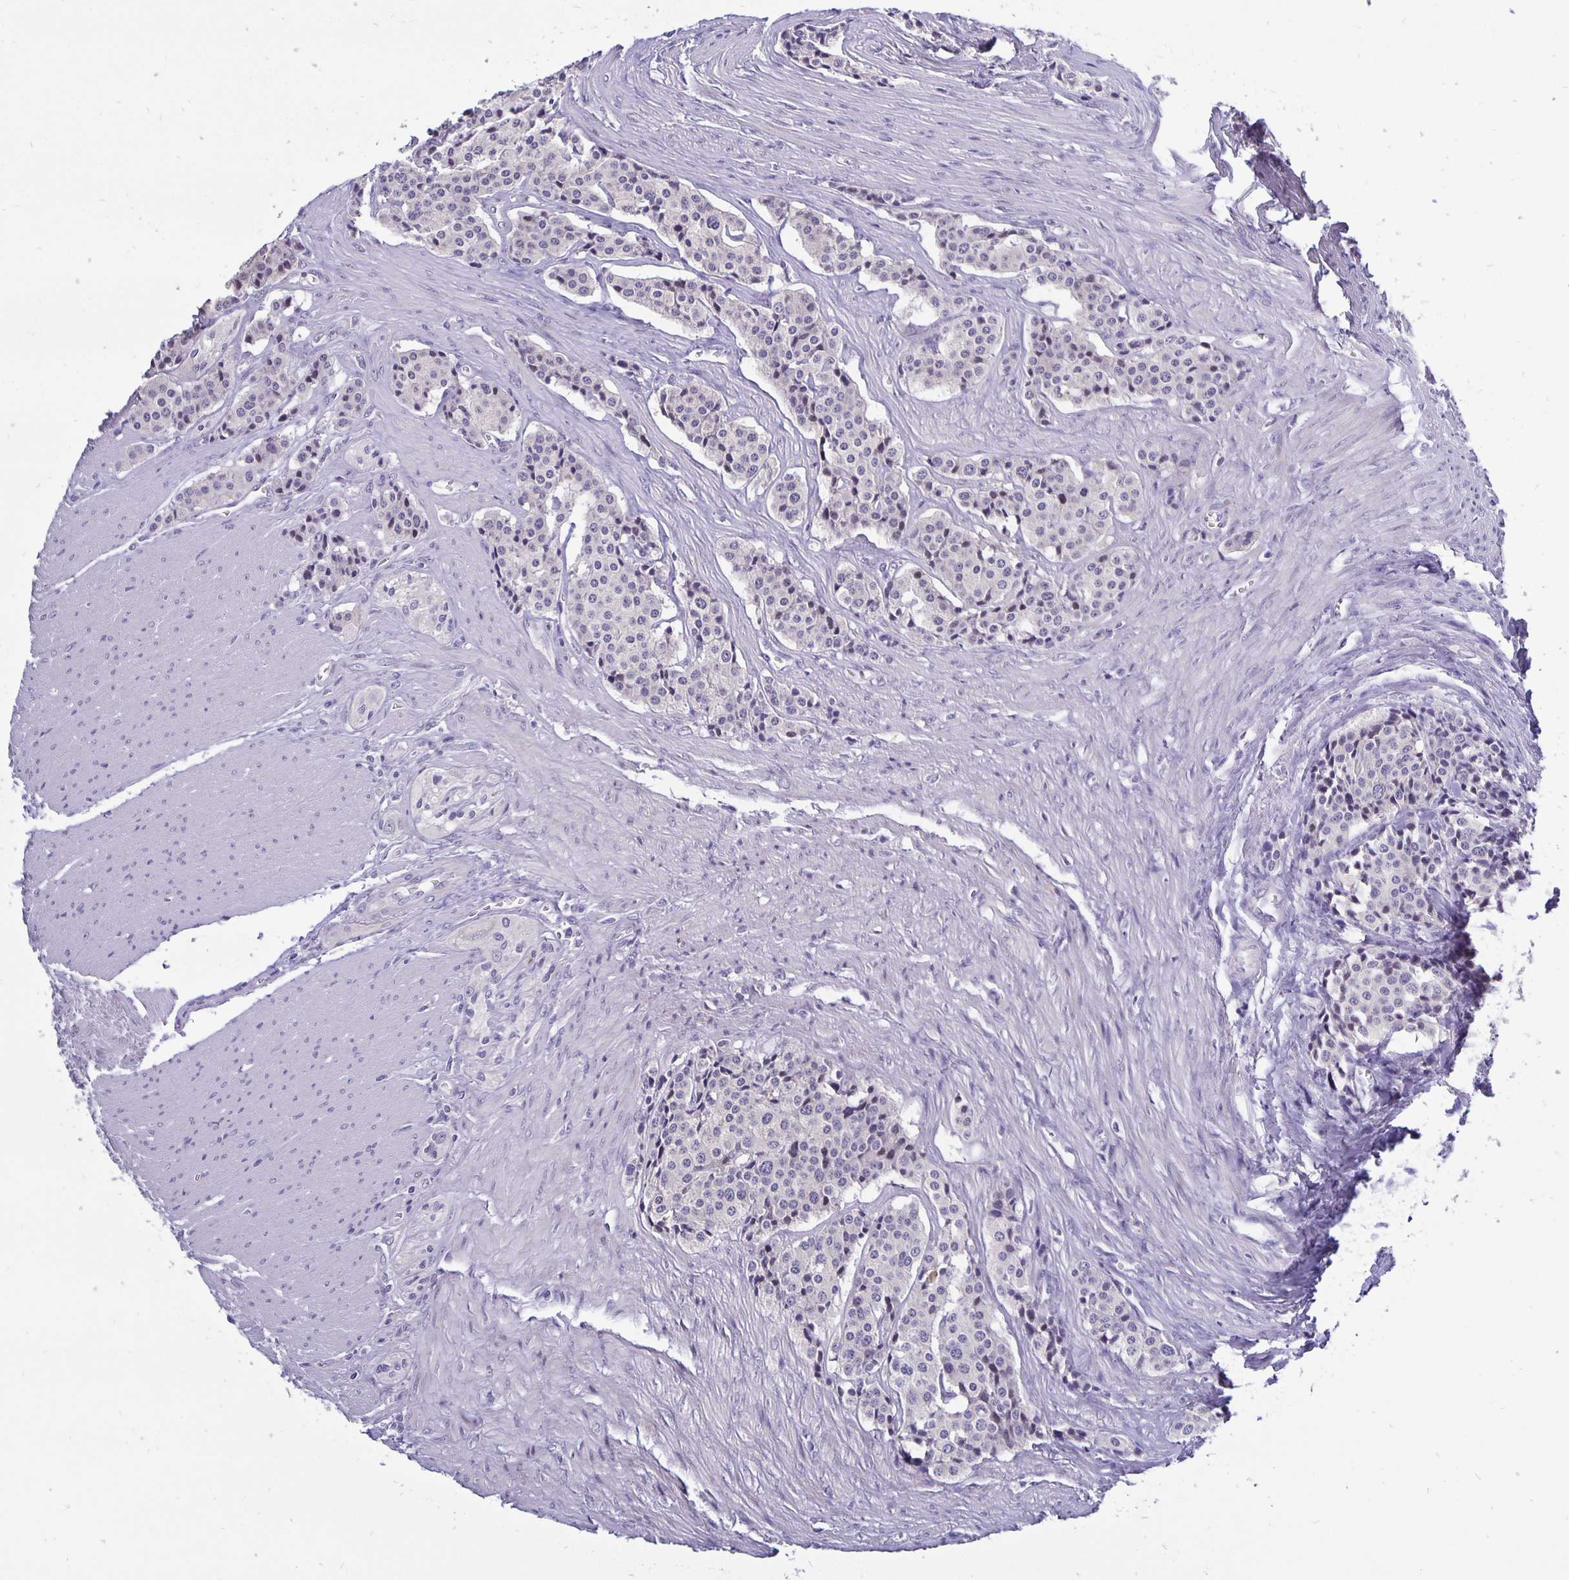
{"staining": {"intensity": "negative", "quantity": "none", "location": "none"}, "tissue": "carcinoid", "cell_type": "Tumor cells", "image_type": "cancer", "snomed": [{"axis": "morphology", "description": "Carcinoid, malignant, NOS"}, {"axis": "topography", "description": "Small intestine"}], "caption": "DAB immunohistochemical staining of malignant carcinoid reveals no significant staining in tumor cells.", "gene": "ERBB2", "patient": {"sex": "male", "age": 73}}